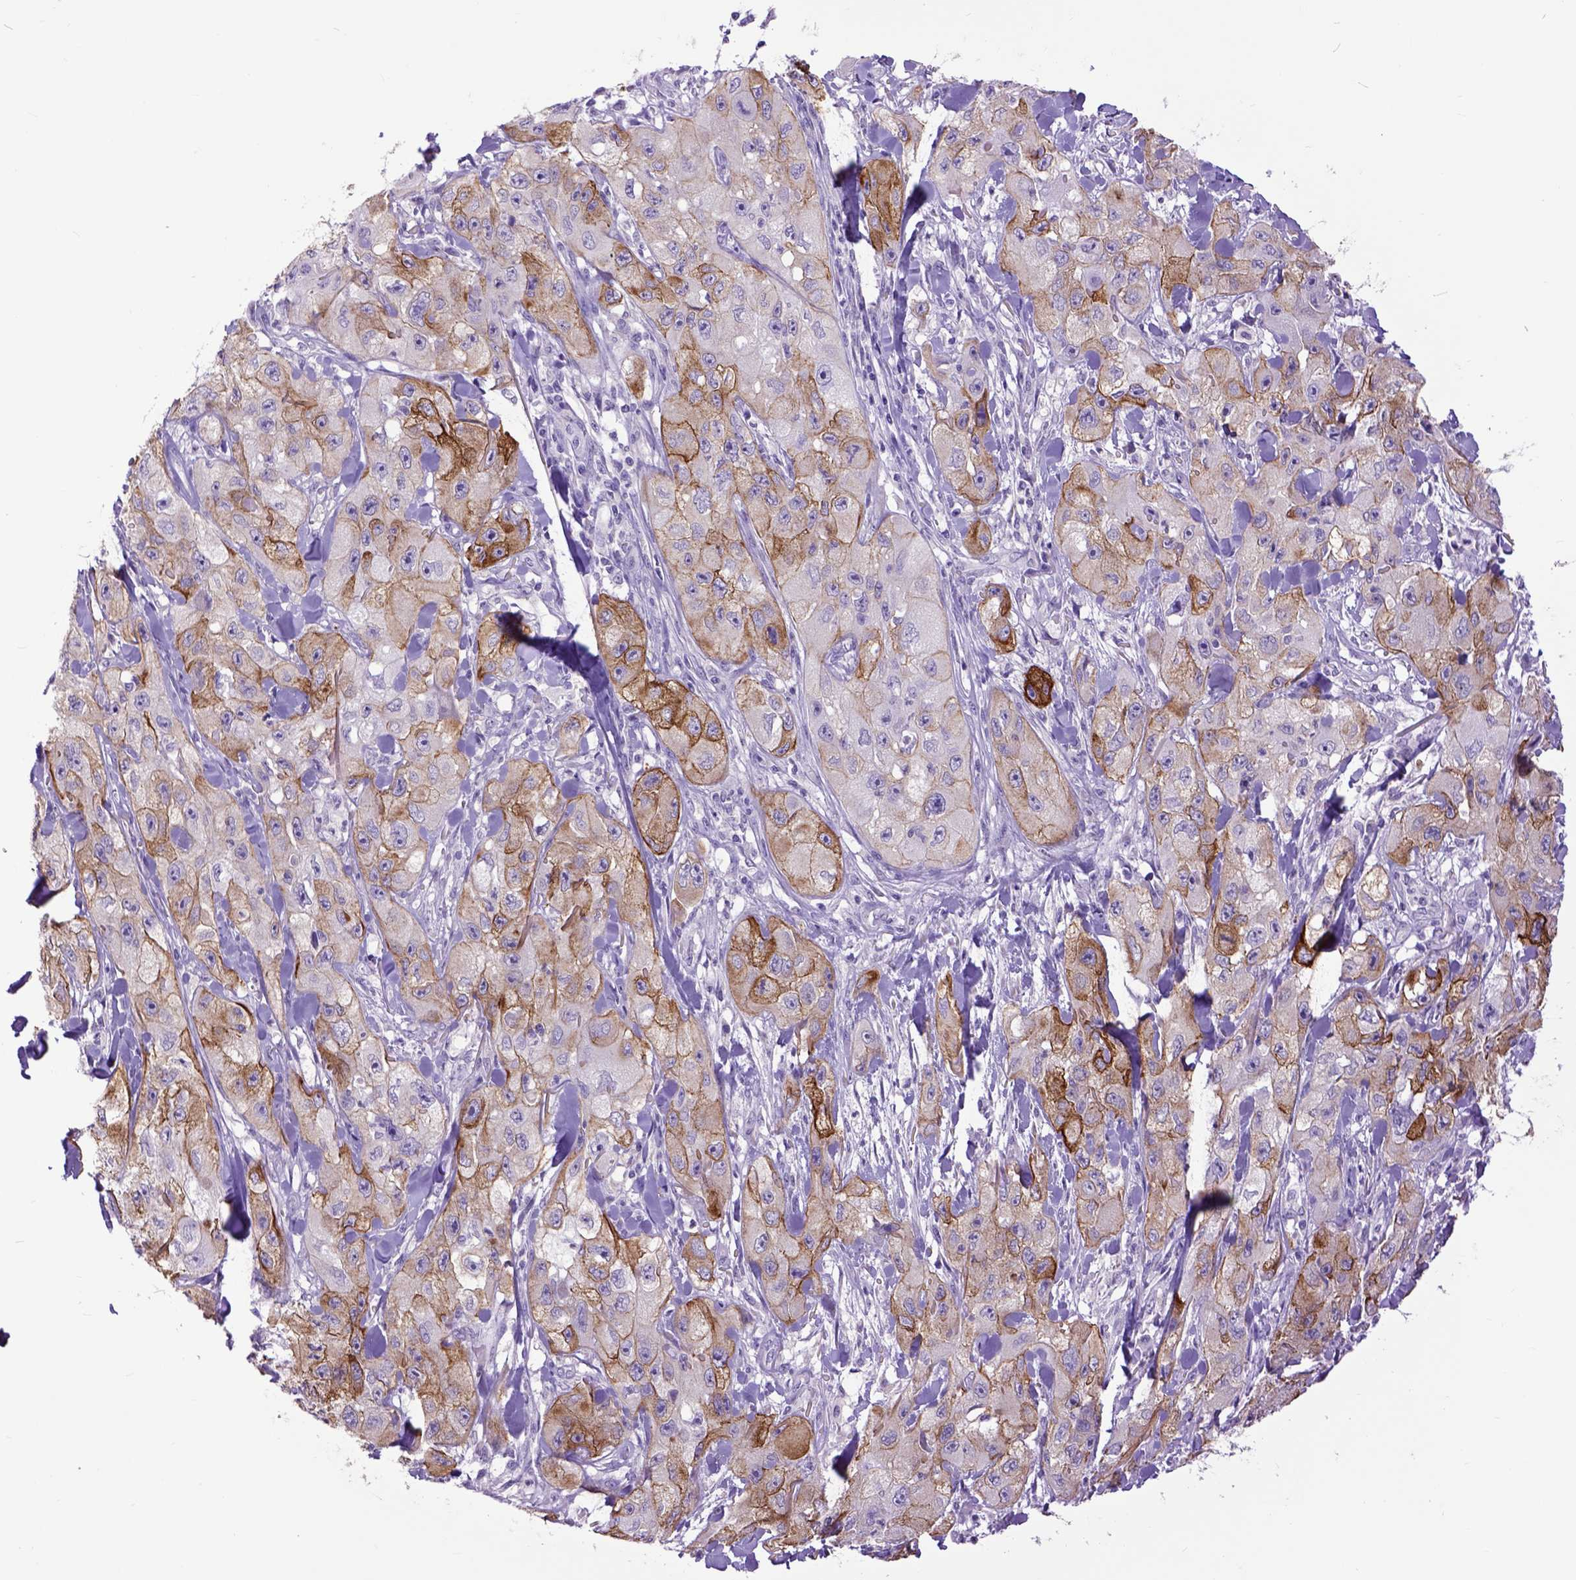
{"staining": {"intensity": "strong", "quantity": "25%-75%", "location": "cytoplasmic/membranous"}, "tissue": "skin cancer", "cell_type": "Tumor cells", "image_type": "cancer", "snomed": [{"axis": "morphology", "description": "Squamous cell carcinoma, NOS"}, {"axis": "topography", "description": "Skin"}, {"axis": "topography", "description": "Subcutis"}], "caption": "Immunohistochemical staining of skin cancer (squamous cell carcinoma) reveals strong cytoplasmic/membranous protein staining in about 25%-75% of tumor cells.", "gene": "RAB25", "patient": {"sex": "male", "age": 73}}